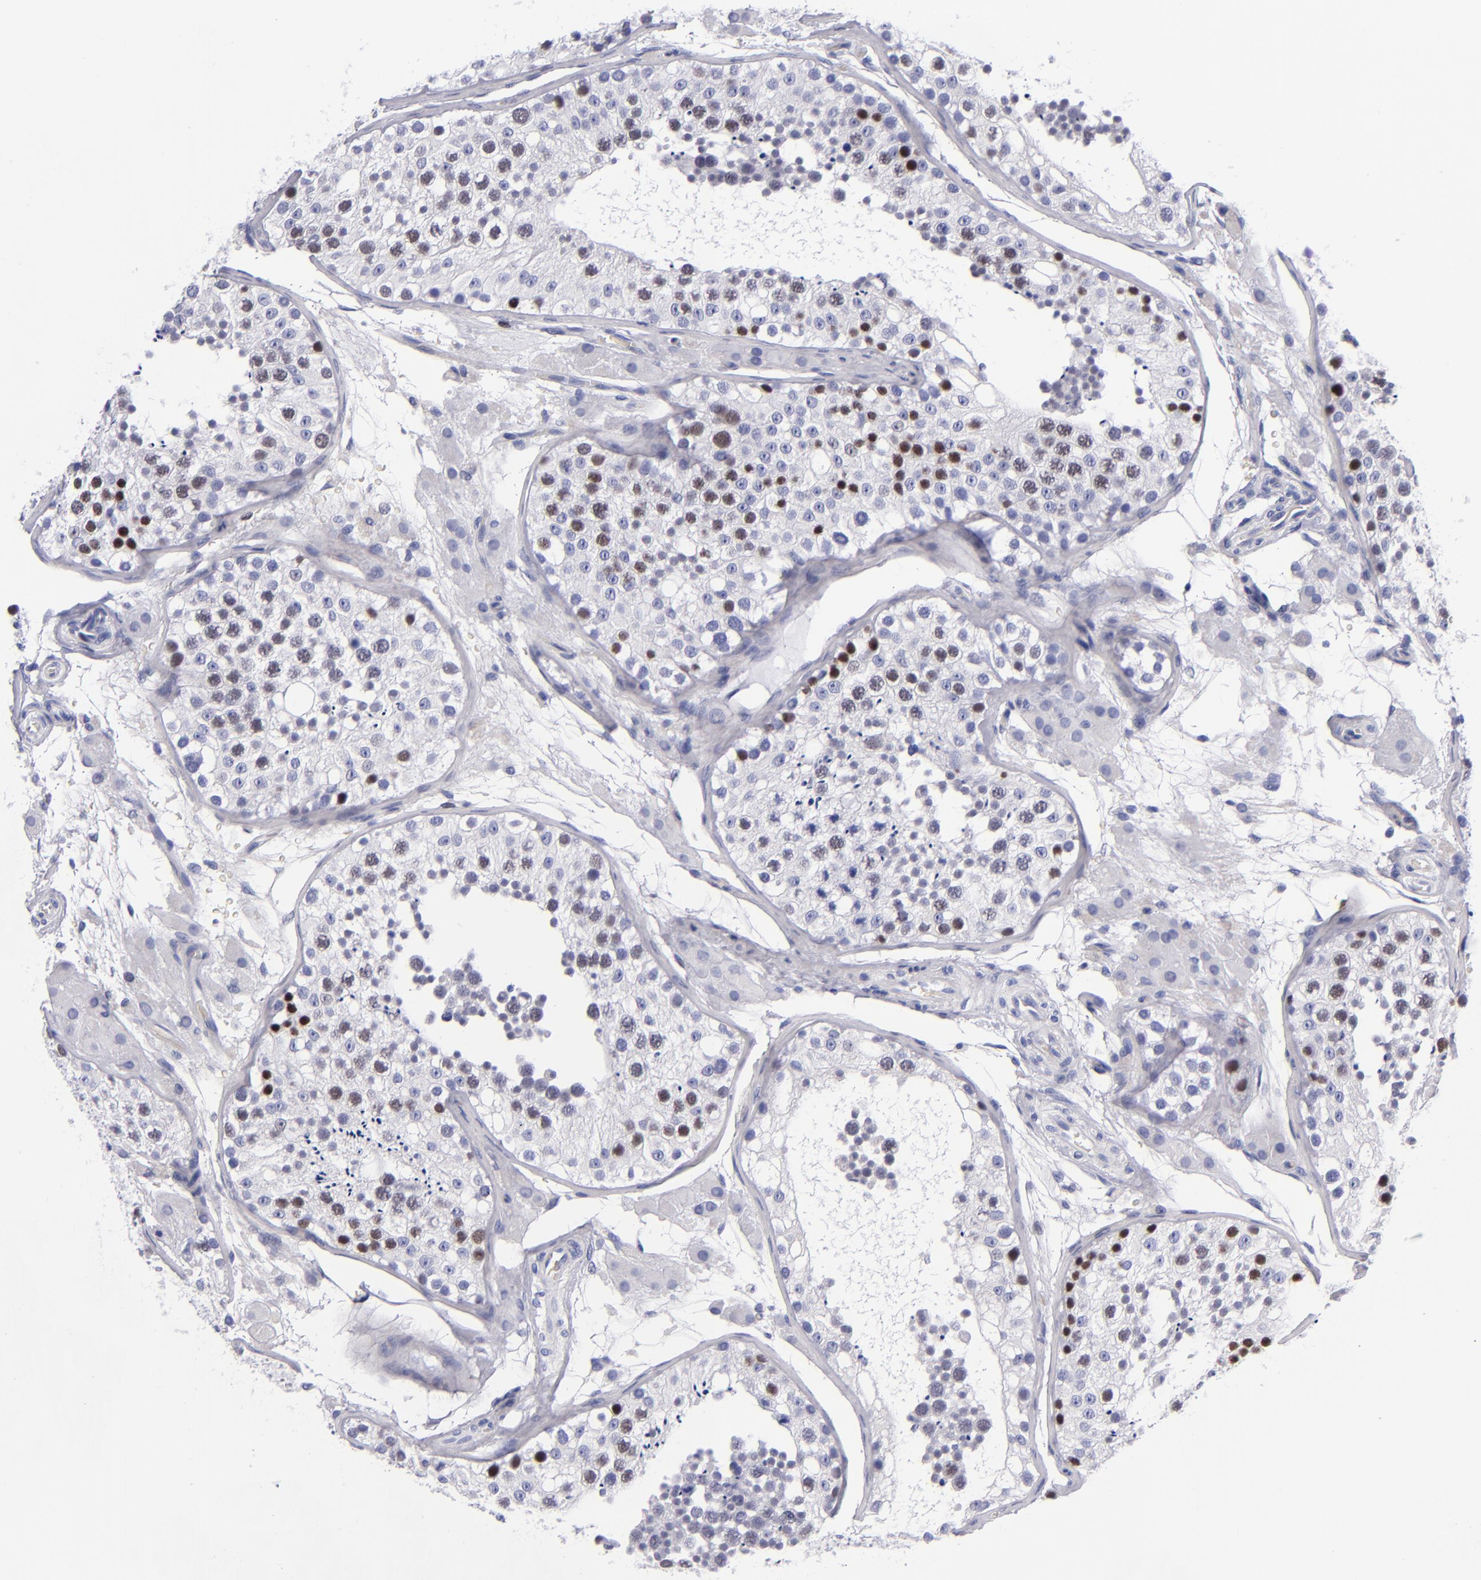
{"staining": {"intensity": "moderate", "quantity": "25%-75%", "location": "nuclear"}, "tissue": "testis", "cell_type": "Cells in seminiferous ducts", "image_type": "normal", "snomed": [{"axis": "morphology", "description": "Normal tissue, NOS"}, {"axis": "topography", "description": "Testis"}], "caption": "Immunohistochemistry (IHC) staining of normal testis, which exhibits medium levels of moderate nuclear expression in about 25%-75% of cells in seminiferous ducts indicating moderate nuclear protein positivity. The staining was performed using DAB (brown) for protein detection and nuclei were counterstained in hematoxylin (blue).", "gene": "MCM7", "patient": {"sex": "male", "age": 26}}